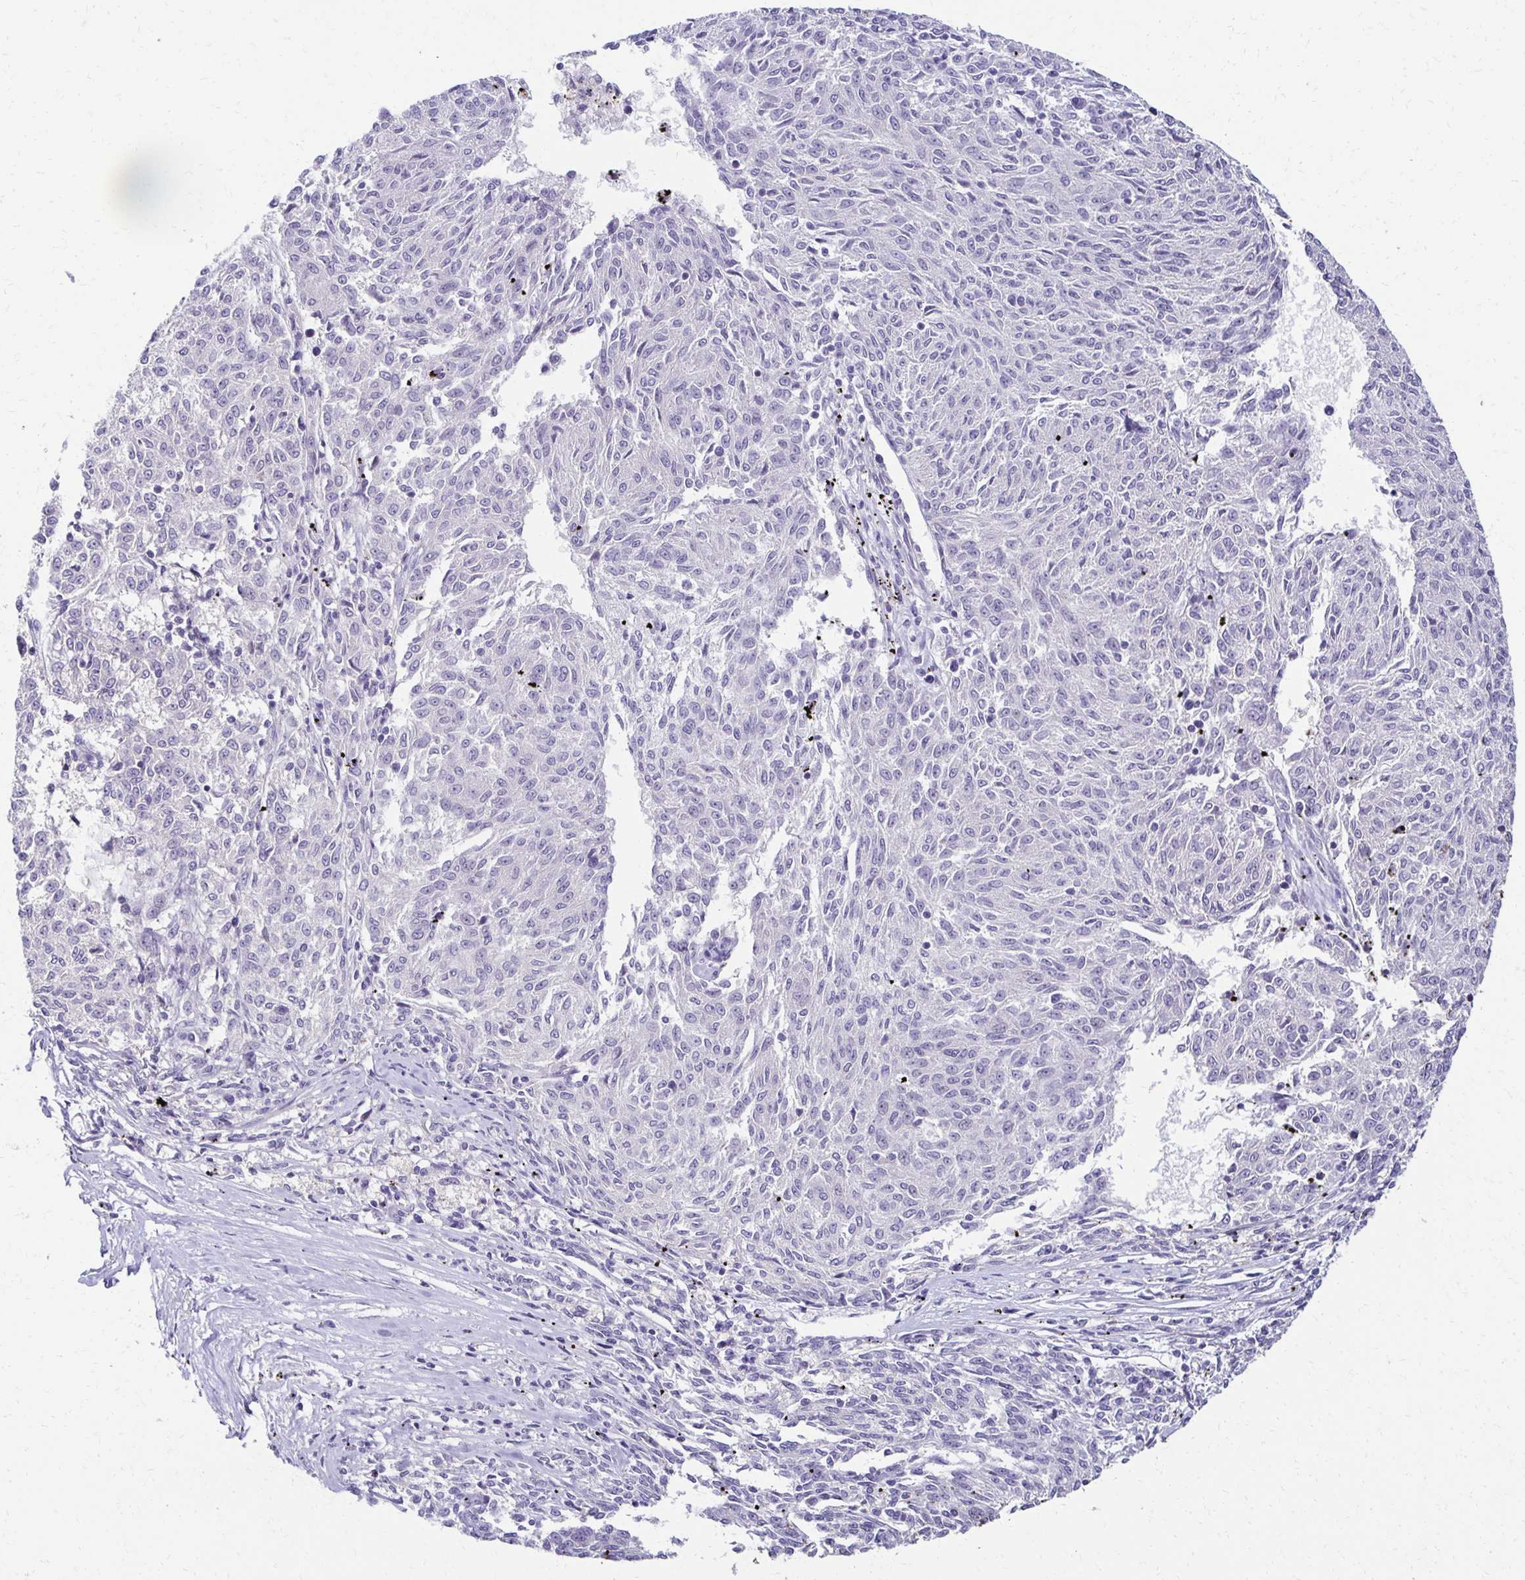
{"staining": {"intensity": "negative", "quantity": "none", "location": "none"}, "tissue": "melanoma", "cell_type": "Tumor cells", "image_type": "cancer", "snomed": [{"axis": "morphology", "description": "Malignant melanoma, NOS"}, {"axis": "topography", "description": "Skin"}], "caption": "Tumor cells are negative for brown protein staining in malignant melanoma. (Brightfield microscopy of DAB (3,3'-diaminobenzidine) immunohistochemistry (IHC) at high magnification).", "gene": "C1QTNF2", "patient": {"sex": "female", "age": 72}}